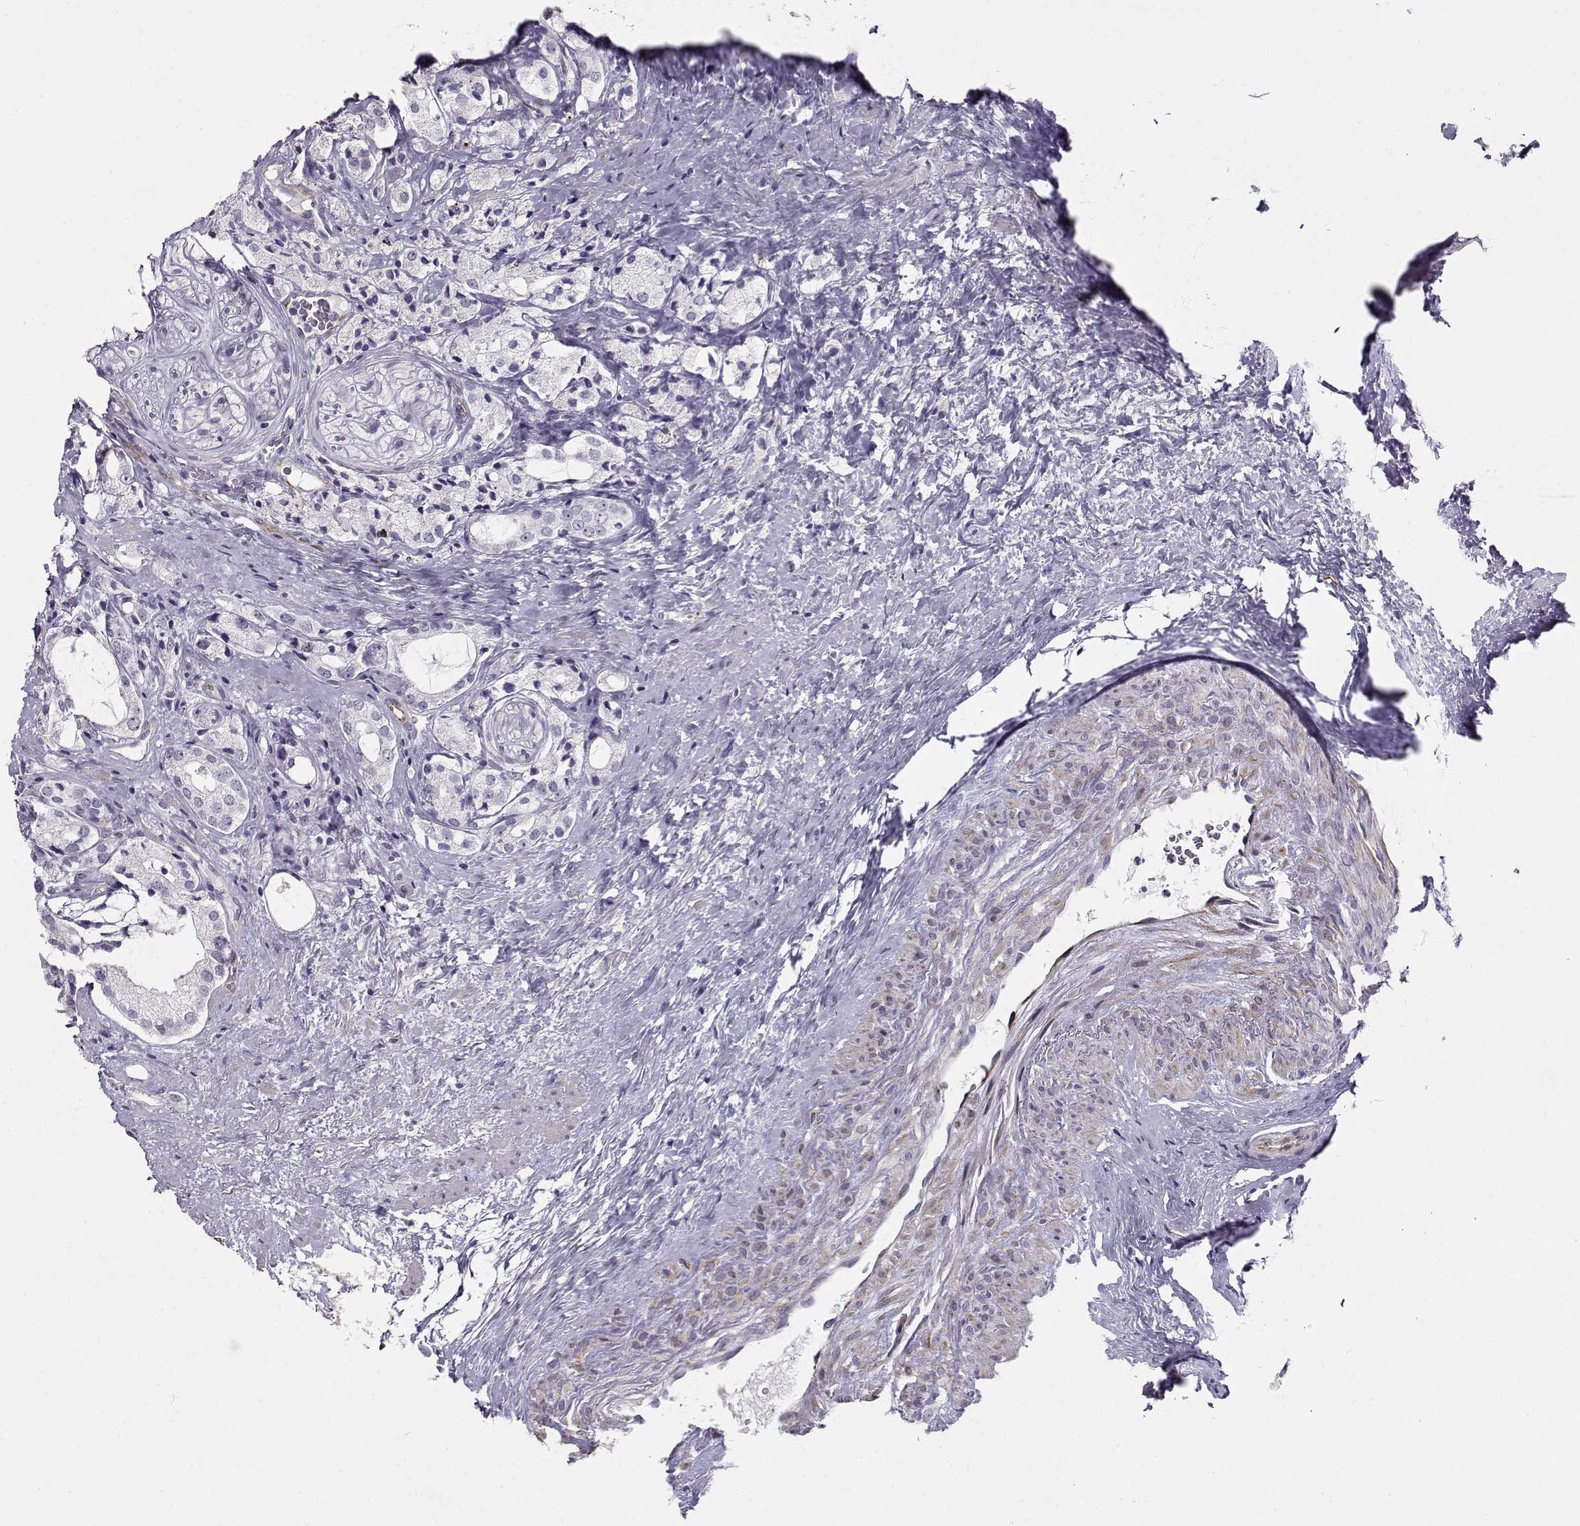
{"staining": {"intensity": "negative", "quantity": "none", "location": "none"}, "tissue": "prostate cancer", "cell_type": "Tumor cells", "image_type": "cancer", "snomed": [{"axis": "morphology", "description": "Adenocarcinoma, NOS"}, {"axis": "topography", "description": "Prostate"}], "caption": "A high-resolution photomicrograph shows immunohistochemistry (IHC) staining of prostate cancer (adenocarcinoma), which exhibits no significant positivity in tumor cells.", "gene": "NPW", "patient": {"sex": "male", "age": 66}}